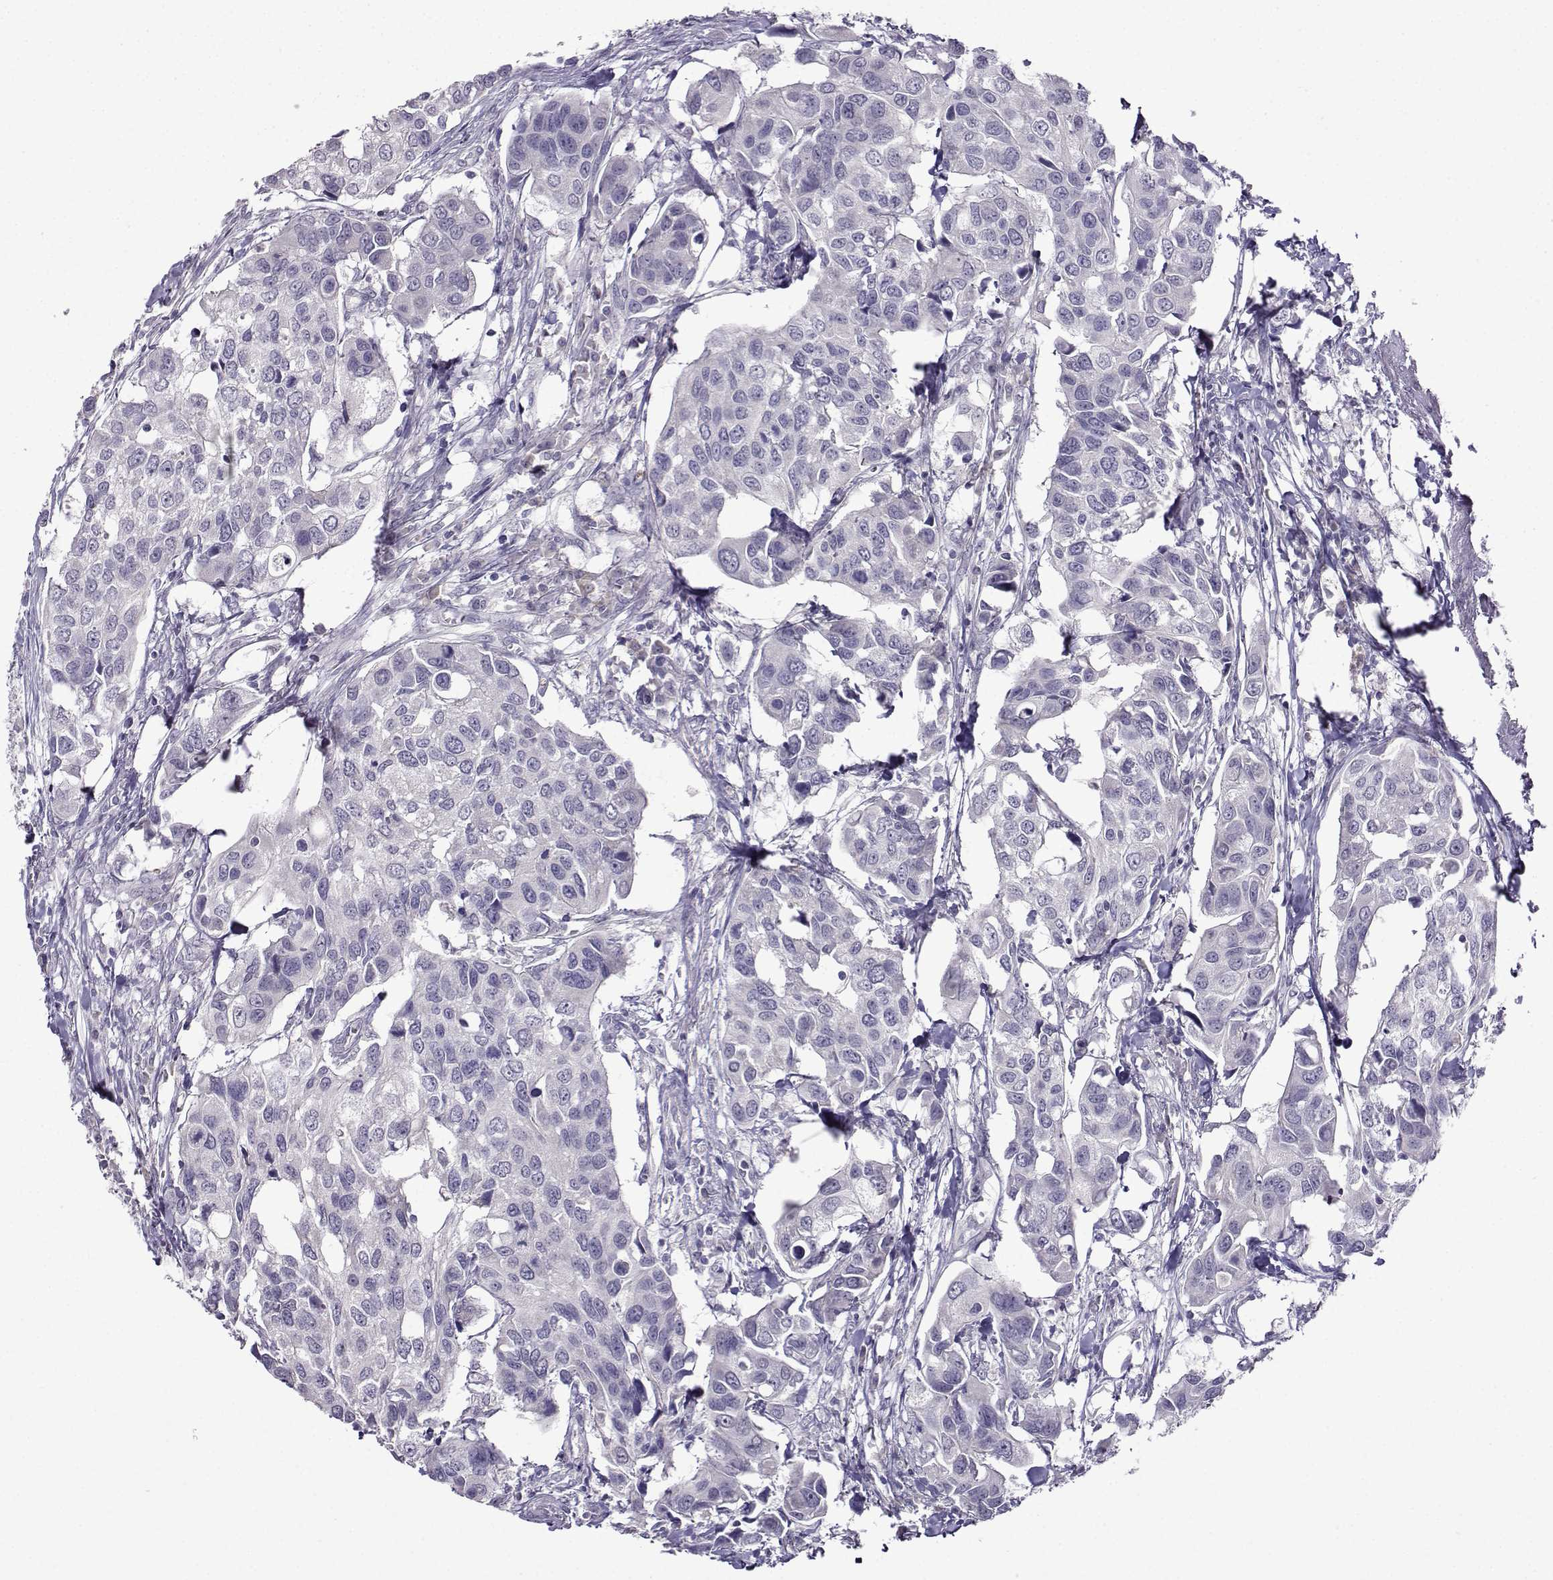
{"staining": {"intensity": "negative", "quantity": "none", "location": "none"}, "tissue": "urothelial cancer", "cell_type": "Tumor cells", "image_type": "cancer", "snomed": [{"axis": "morphology", "description": "Urothelial carcinoma, High grade"}, {"axis": "topography", "description": "Urinary bladder"}], "caption": "A histopathology image of human urothelial cancer is negative for staining in tumor cells.", "gene": "CRYBB1", "patient": {"sex": "male", "age": 60}}